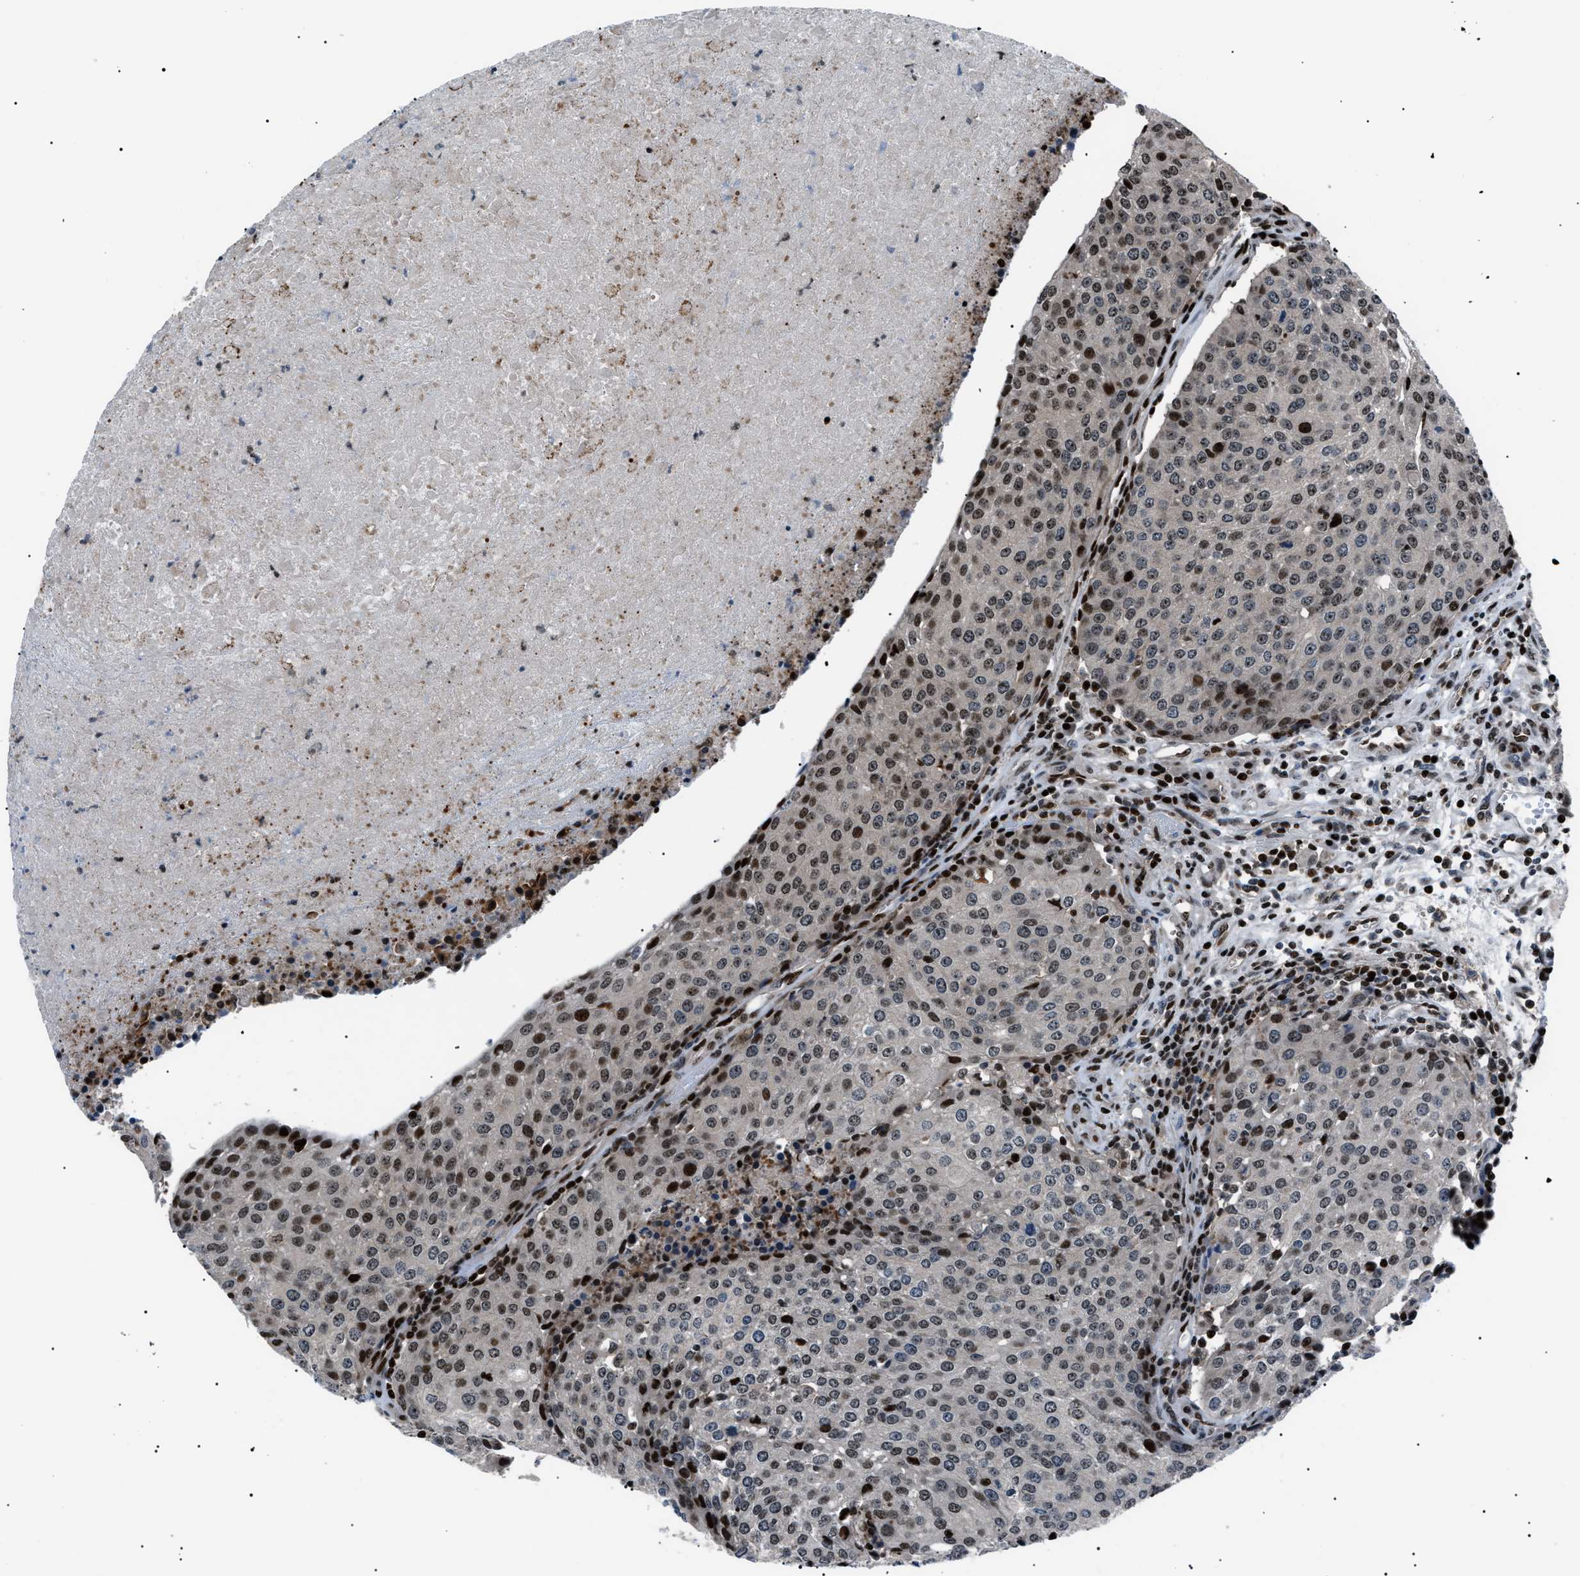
{"staining": {"intensity": "moderate", "quantity": "25%-75%", "location": "nuclear"}, "tissue": "urothelial cancer", "cell_type": "Tumor cells", "image_type": "cancer", "snomed": [{"axis": "morphology", "description": "Urothelial carcinoma, High grade"}, {"axis": "topography", "description": "Urinary bladder"}], "caption": "DAB immunohistochemical staining of human urothelial cancer reveals moderate nuclear protein positivity in approximately 25%-75% of tumor cells.", "gene": "PRKX", "patient": {"sex": "female", "age": 85}}